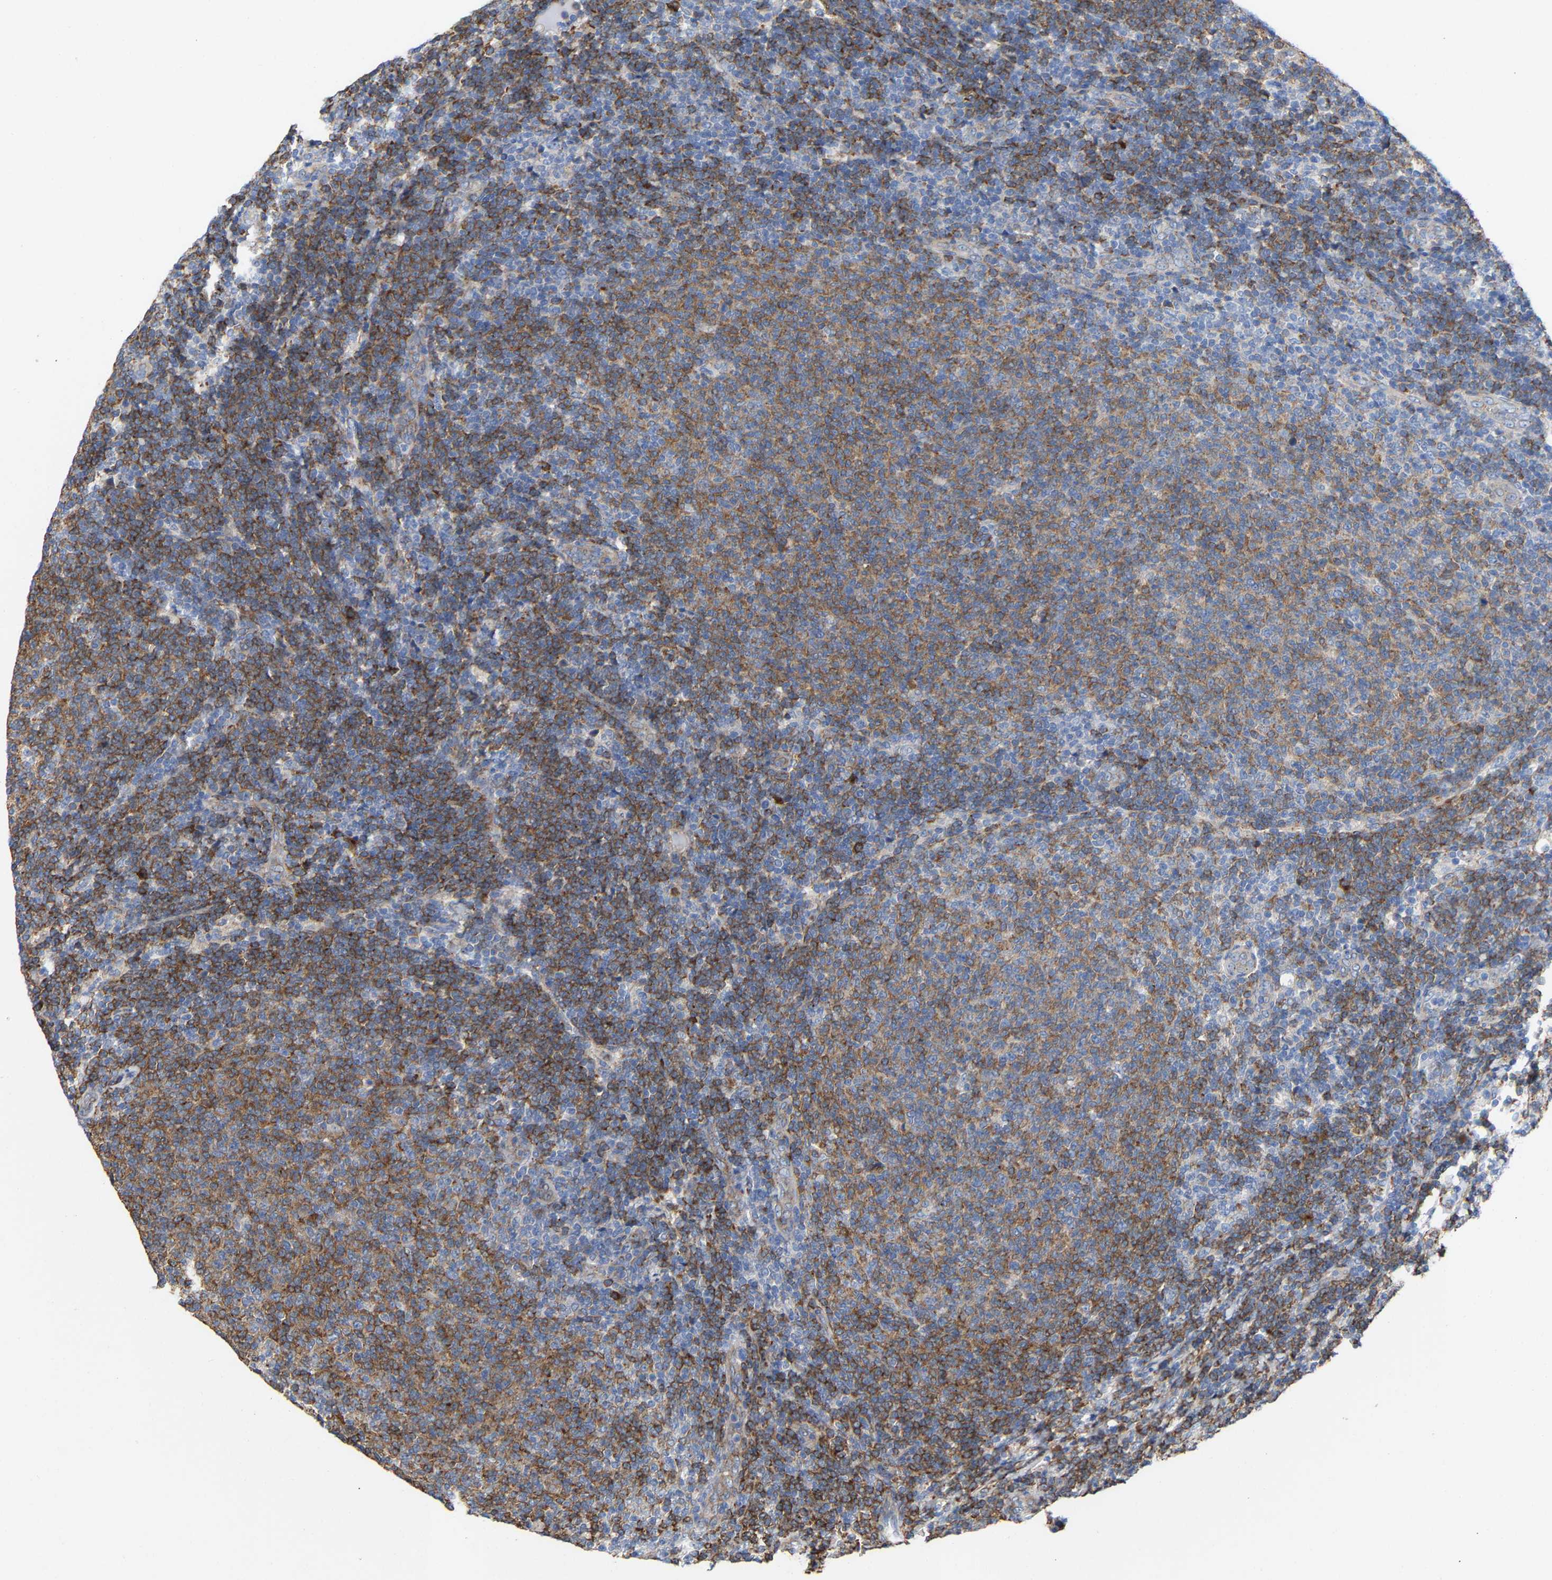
{"staining": {"intensity": "moderate", "quantity": ">75%", "location": "cytoplasmic/membranous"}, "tissue": "lymphoma", "cell_type": "Tumor cells", "image_type": "cancer", "snomed": [{"axis": "morphology", "description": "Malignant lymphoma, non-Hodgkin's type, Low grade"}, {"axis": "topography", "description": "Lymph node"}], "caption": "Immunohistochemical staining of lymphoma displays medium levels of moderate cytoplasmic/membranous protein expression in about >75% of tumor cells. The staining was performed using DAB (3,3'-diaminobenzidine), with brown indicating positive protein expression. Nuclei are stained blue with hematoxylin.", "gene": "PPP1R15A", "patient": {"sex": "male", "age": 66}}